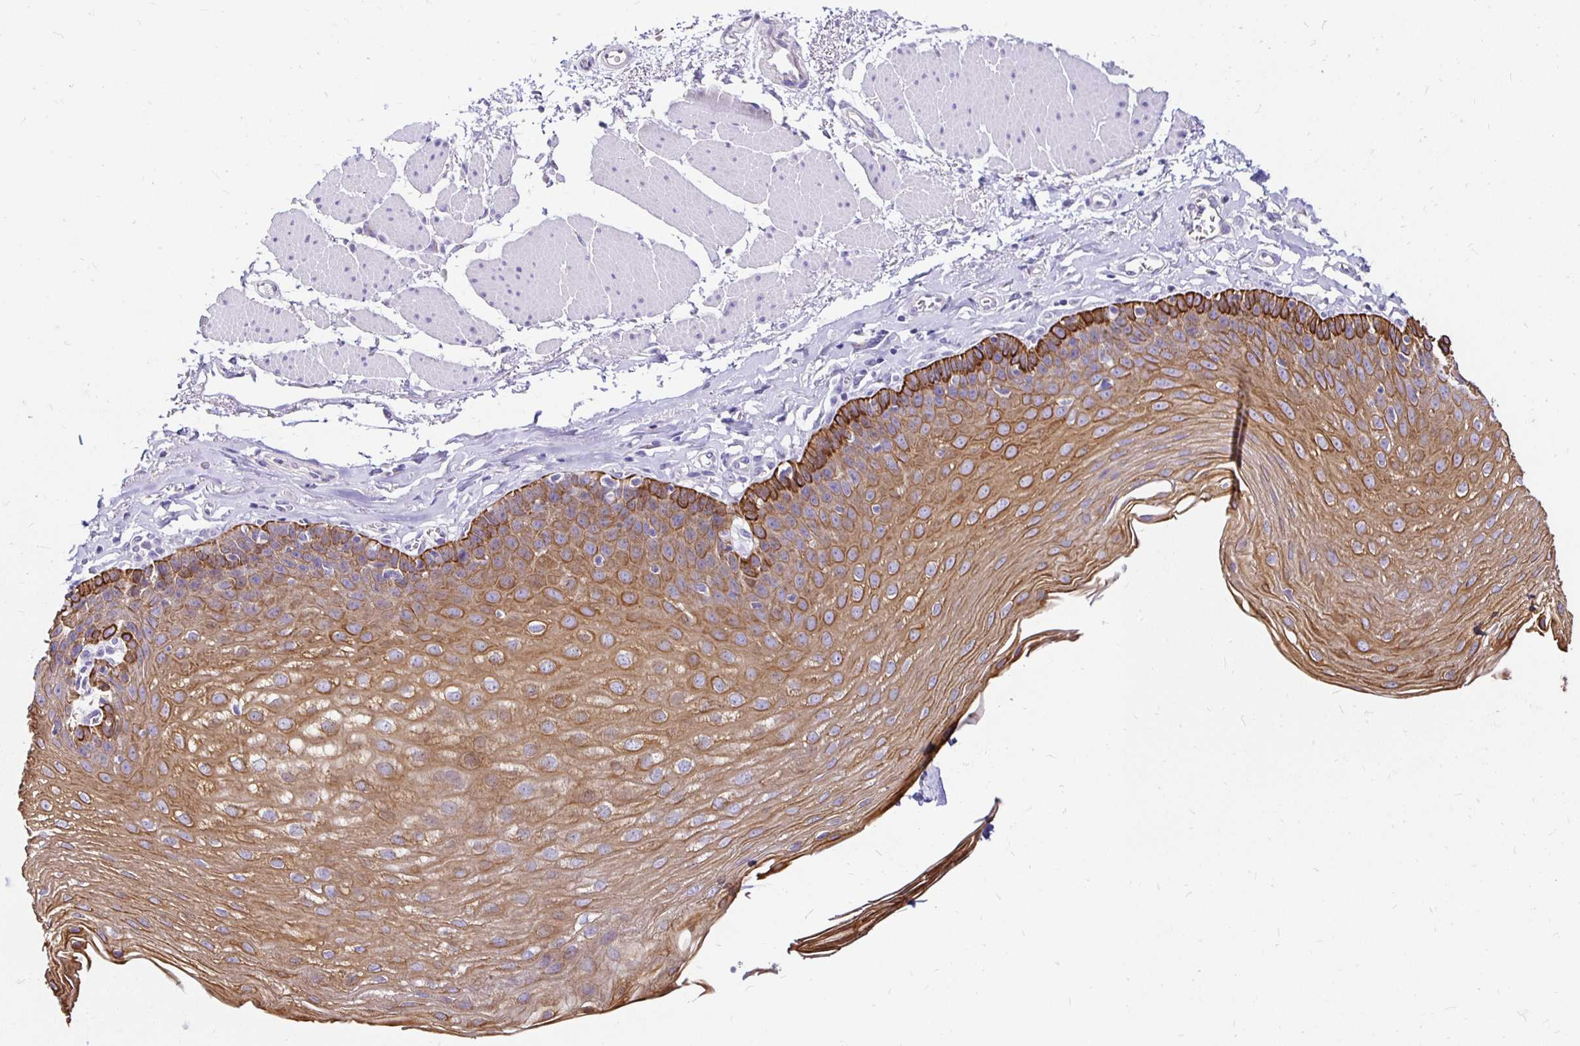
{"staining": {"intensity": "strong", "quantity": ">75%", "location": "cytoplasmic/membranous"}, "tissue": "esophagus", "cell_type": "Squamous epithelial cells", "image_type": "normal", "snomed": [{"axis": "morphology", "description": "Normal tissue, NOS"}, {"axis": "topography", "description": "Esophagus"}], "caption": "Esophagus stained with DAB immunohistochemistry demonstrates high levels of strong cytoplasmic/membranous staining in approximately >75% of squamous epithelial cells.", "gene": "TAF1D", "patient": {"sex": "female", "age": 81}}